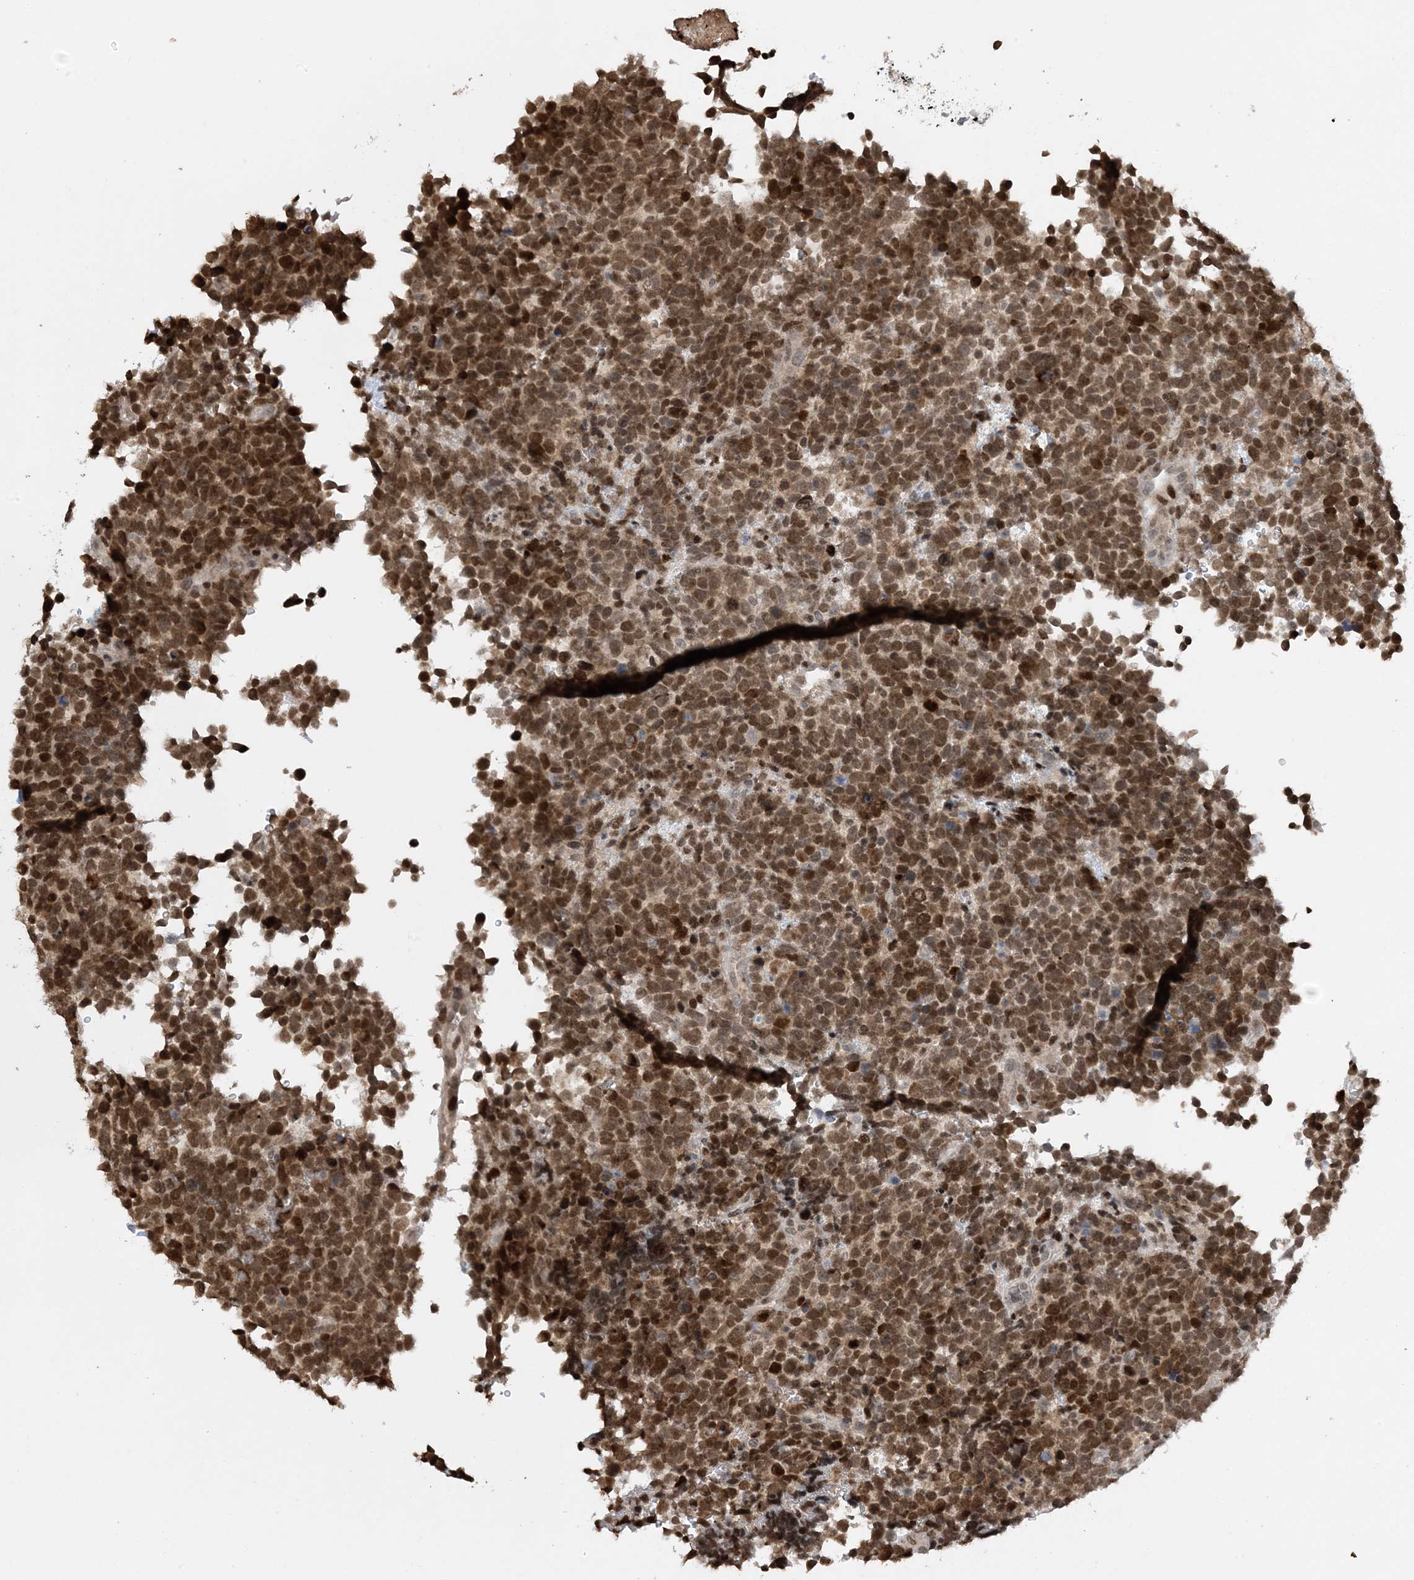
{"staining": {"intensity": "moderate", "quantity": ">75%", "location": "nuclear"}, "tissue": "urothelial cancer", "cell_type": "Tumor cells", "image_type": "cancer", "snomed": [{"axis": "morphology", "description": "Urothelial carcinoma, High grade"}, {"axis": "topography", "description": "Urinary bladder"}], "caption": "Brown immunohistochemical staining in urothelial cancer displays moderate nuclear staining in about >75% of tumor cells. The protein is stained brown, and the nuclei are stained in blue (DAB IHC with brightfield microscopy, high magnification).", "gene": "ACYP2", "patient": {"sex": "female", "age": 82}}